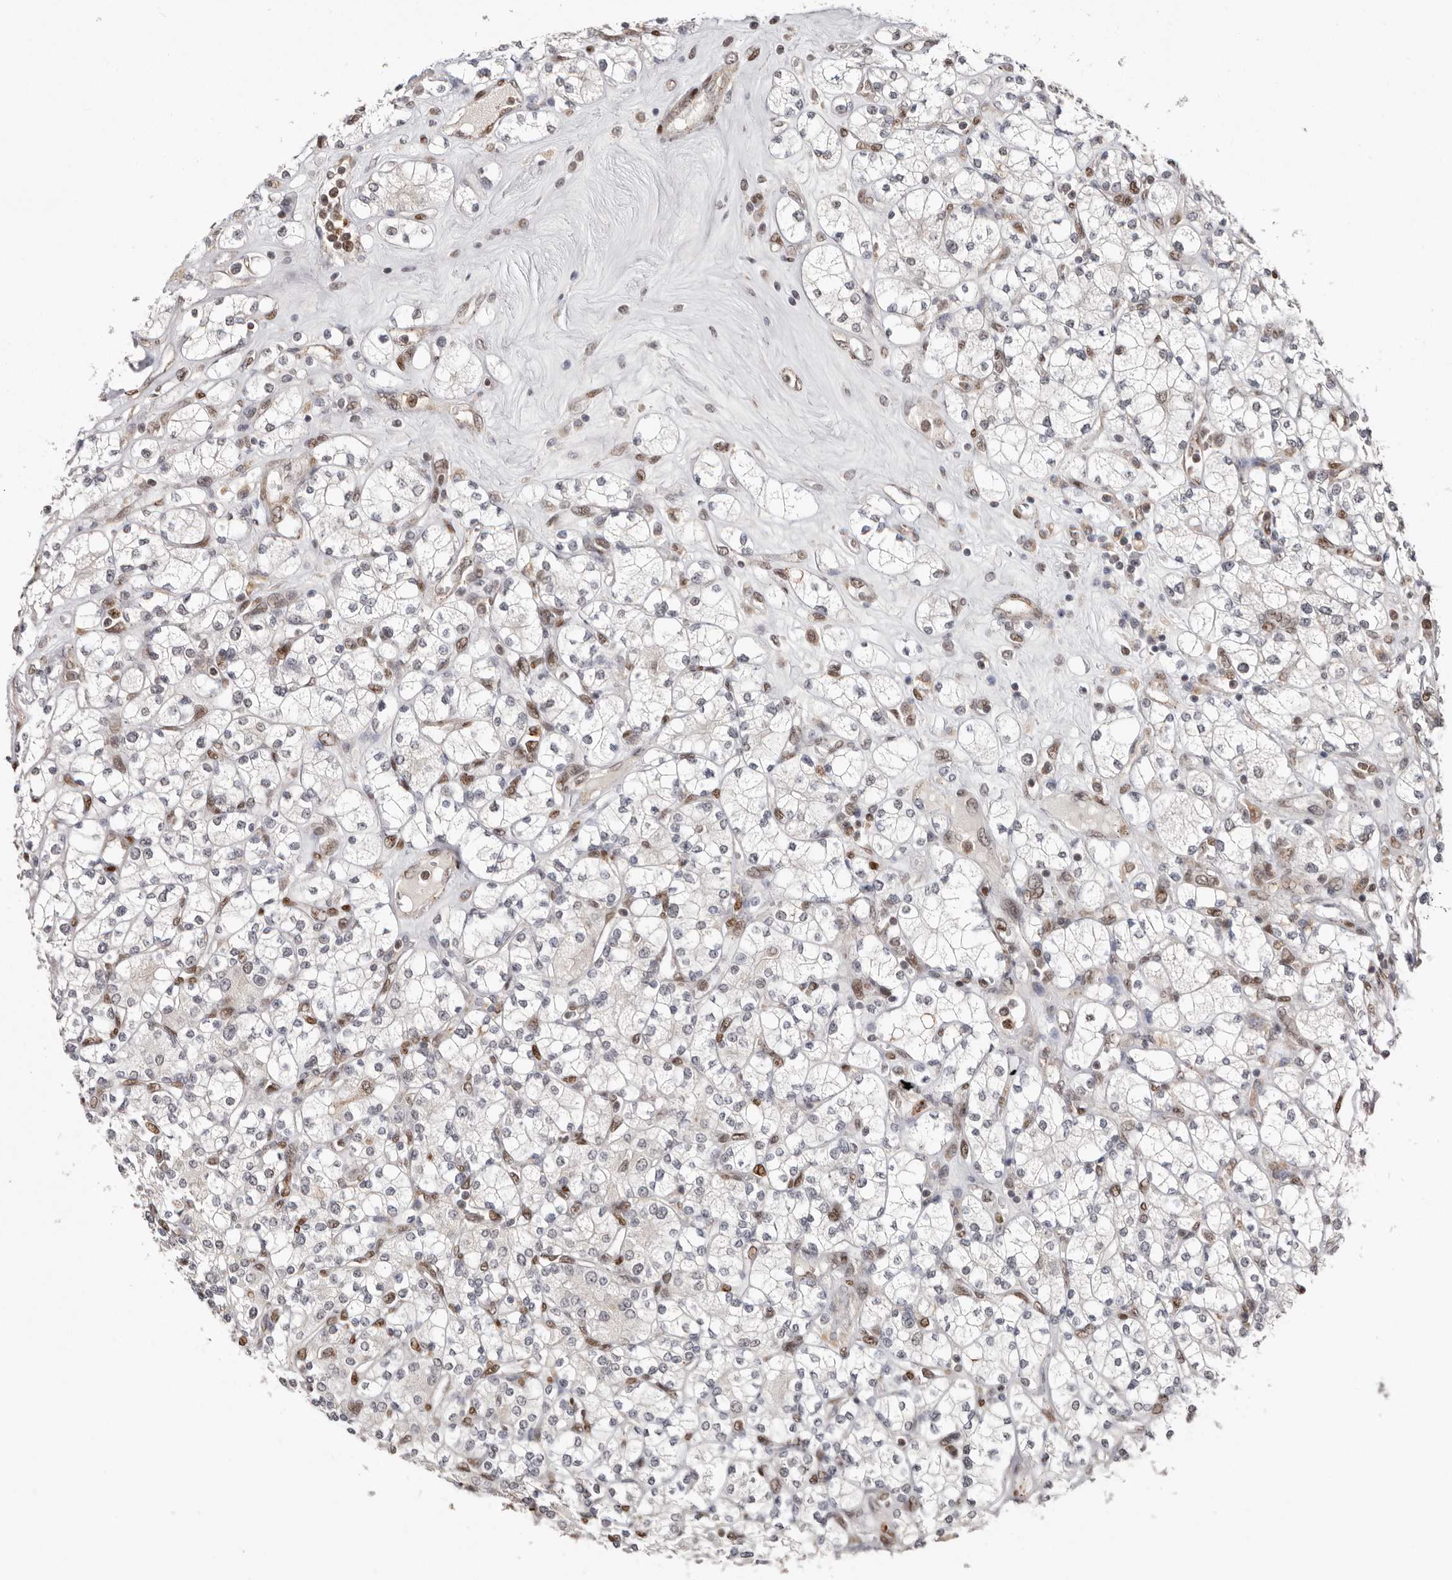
{"staining": {"intensity": "negative", "quantity": "none", "location": "none"}, "tissue": "renal cancer", "cell_type": "Tumor cells", "image_type": "cancer", "snomed": [{"axis": "morphology", "description": "Adenocarcinoma, NOS"}, {"axis": "topography", "description": "Kidney"}], "caption": "An image of human renal cancer (adenocarcinoma) is negative for staining in tumor cells. (DAB immunohistochemistry (IHC) visualized using brightfield microscopy, high magnification).", "gene": "SMAD7", "patient": {"sex": "male", "age": 77}}